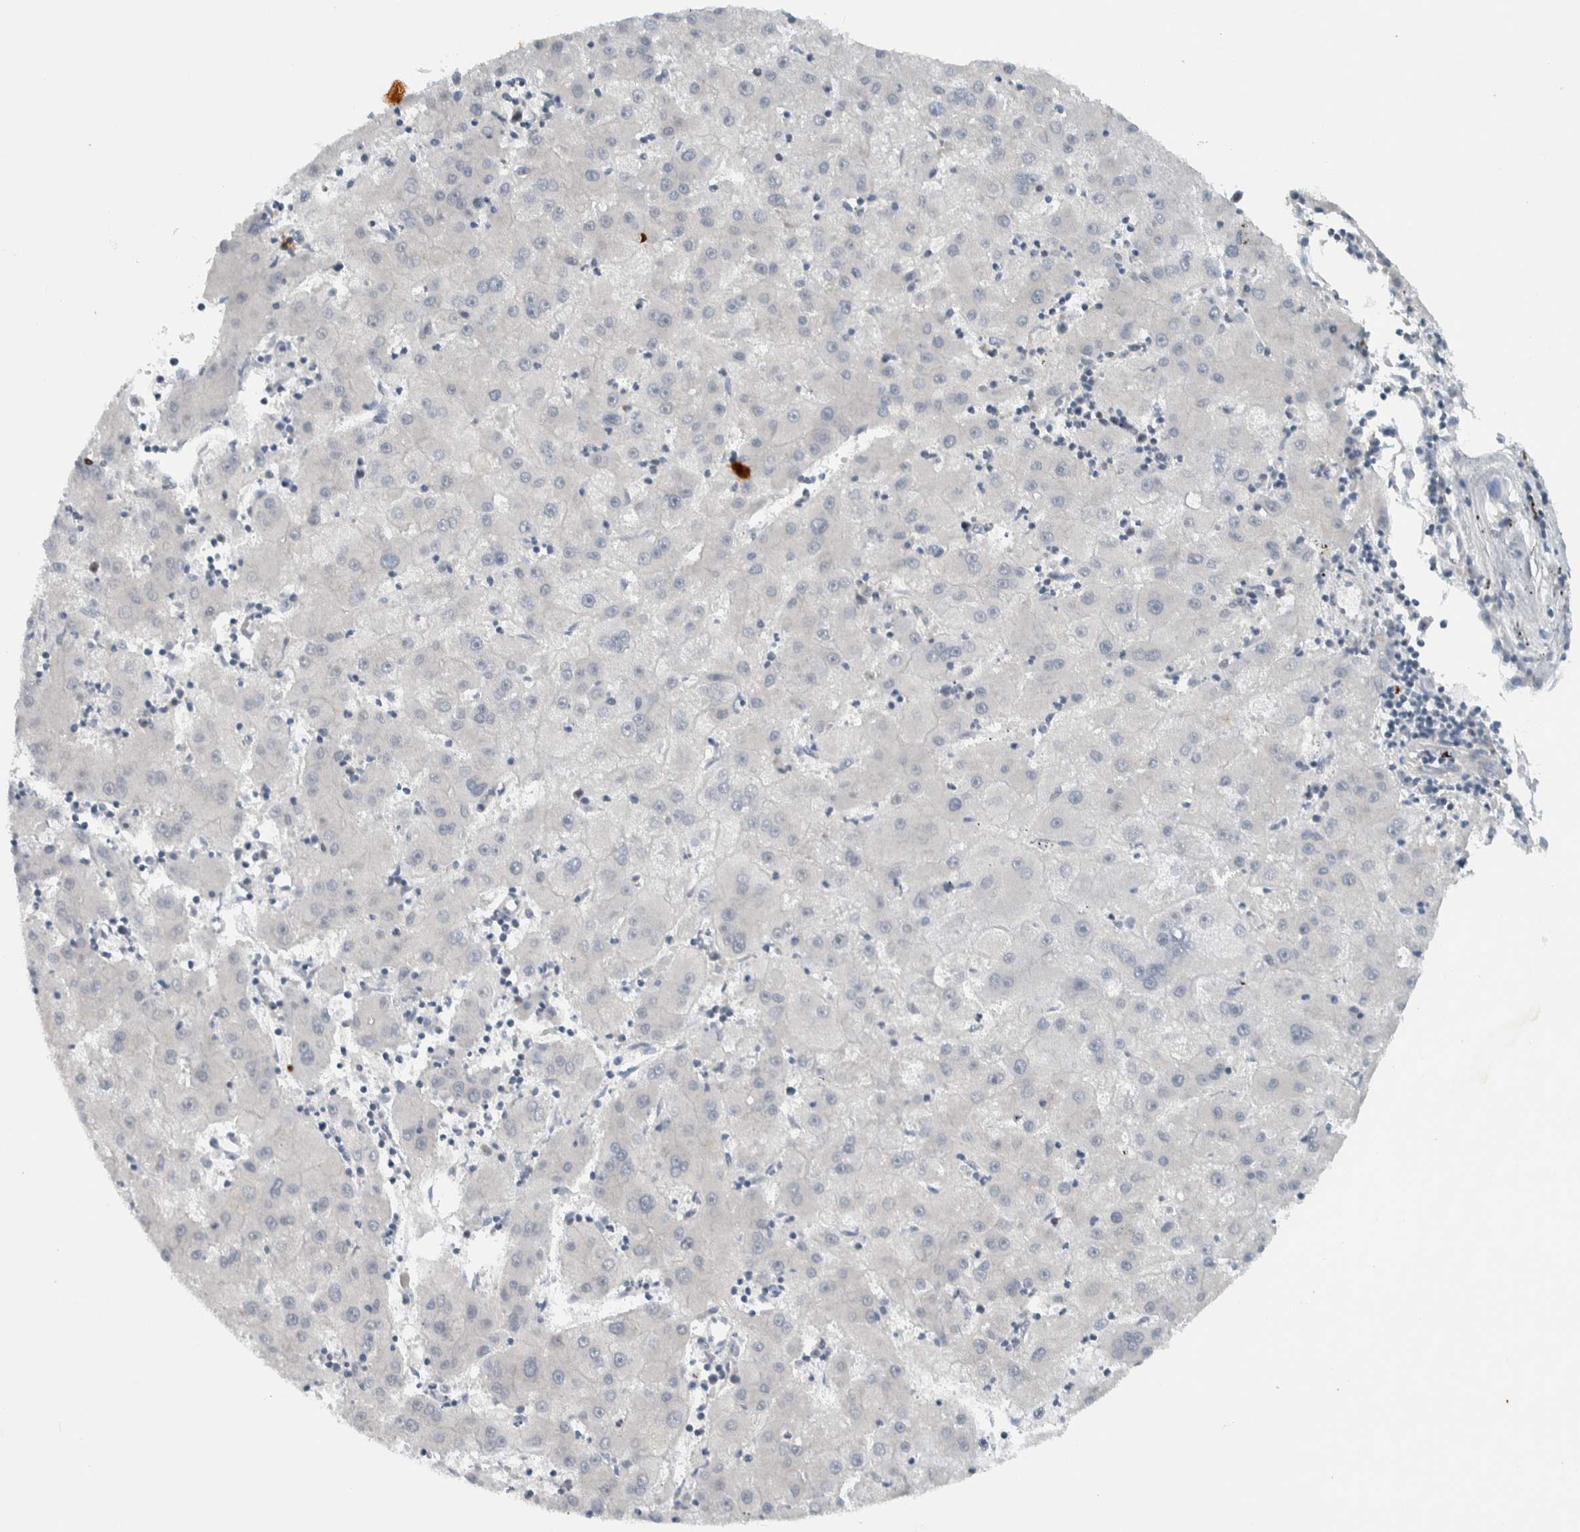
{"staining": {"intensity": "negative", "quantity": "none", "location": "none"}, "tissue": "liver cancer", "cell_type": "Tumor cells", "image_type": "cancer", "snomed": [{"axis": "morphology", "description": "Carcinoma, Hepatocellular, NOS"}, {"axis": "topography", "description": "Liver"}], "caption": "Photomicrograph shows no protein positivity in tumor cells of hepatocellular carcinoma (liver) tissue.", "gene": "CCDC43", "patient": {"sex": "male", "age": 72}}